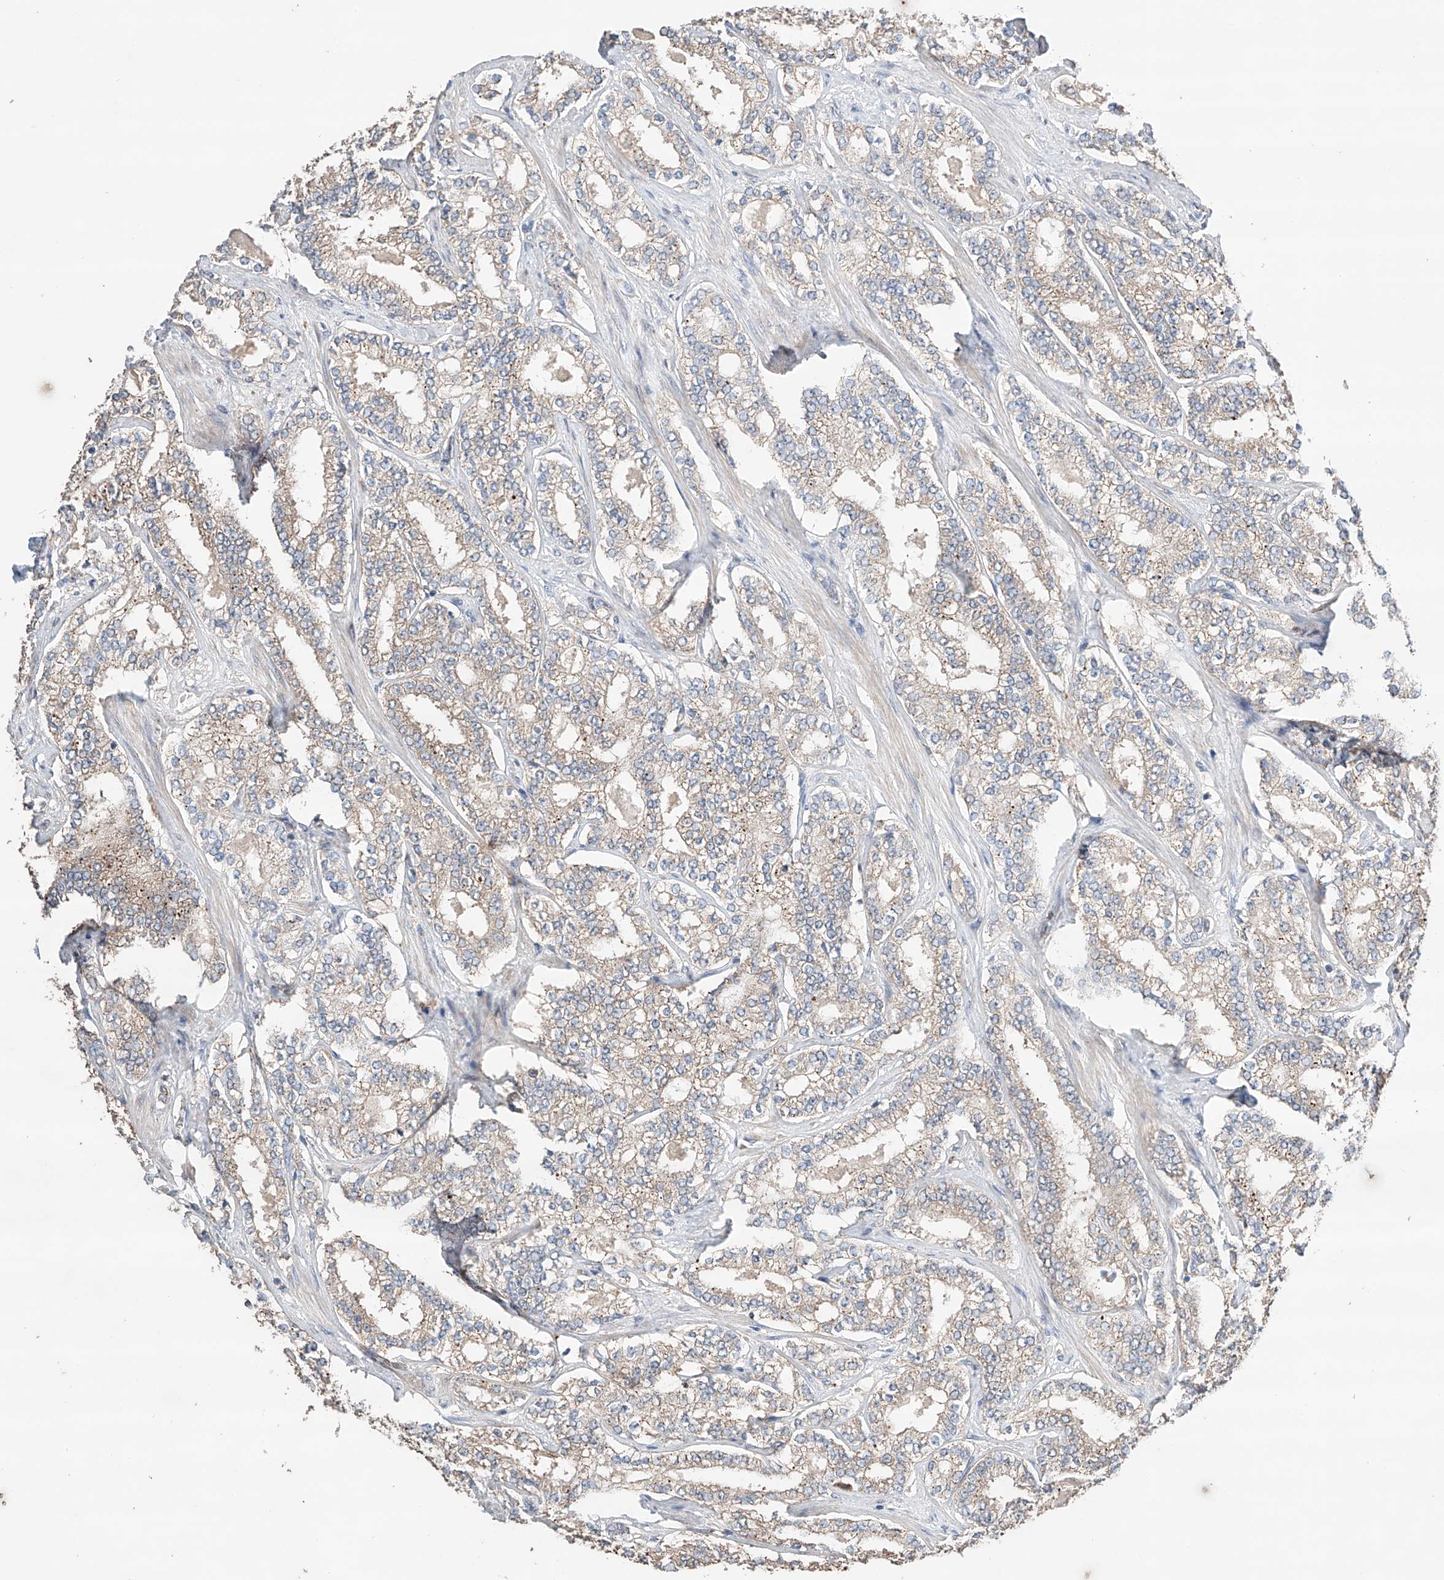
{"staining": {"intensity": "negative", "quantity": "none", "location": "none"}, "tissue": "prostate cancer", "cell_type": "Tumor cells", "image_type": "cancer", "snomed": [{"axis": "morphology", "description": "Normal tissue, NOS"}, {"axis": "morphology", "description": "Adenocarcinoma, High grade"}, {"axis": "topography", "description": "Prostate"}], "caption": "Tumor cells show no significant protein expression in prostate cancer.", "gene": "ZFHX2", "patient": {"sex": "male", "age": 83}}